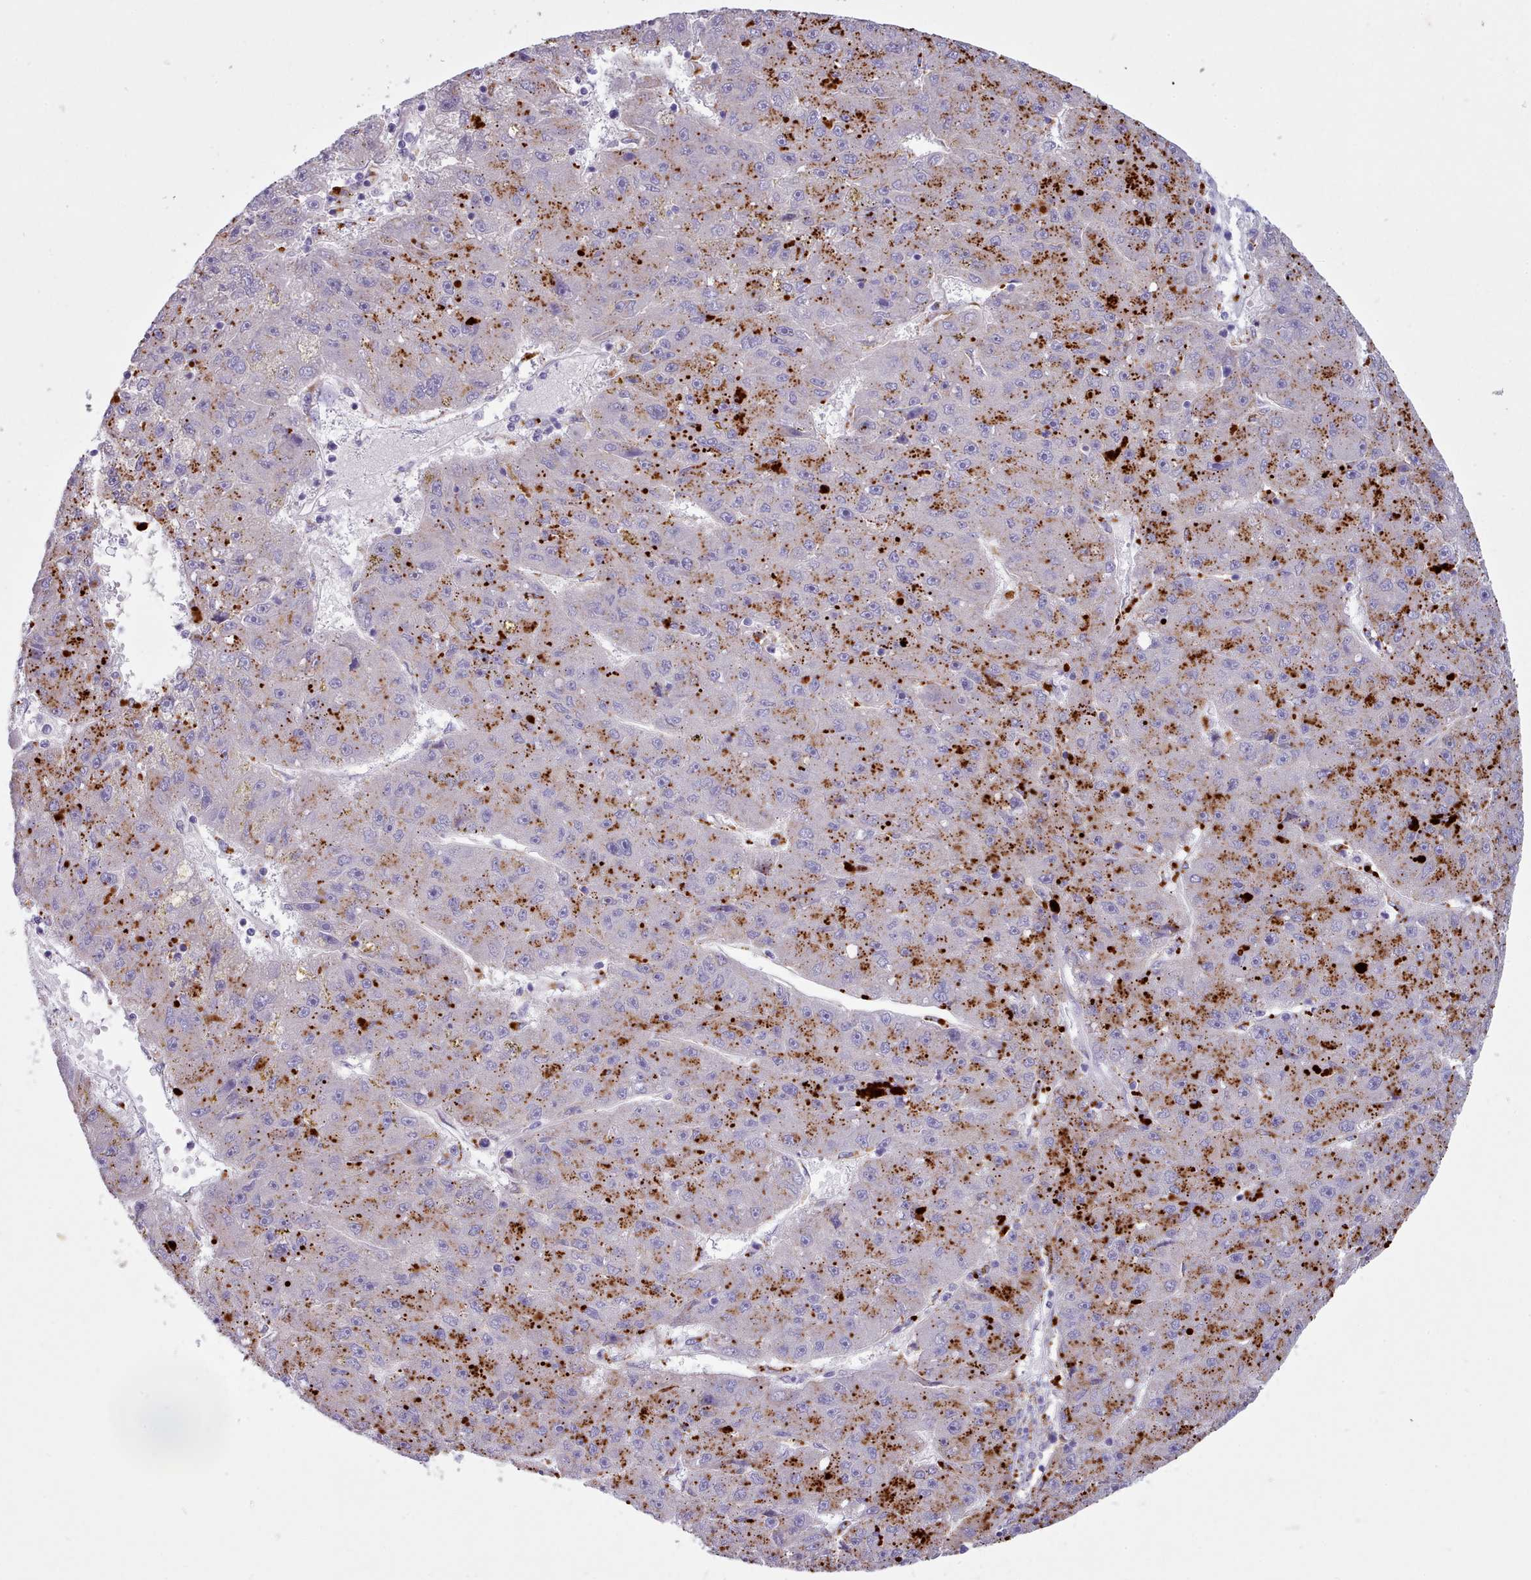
{"staining": {"intensity": "strong", "quantity": "25%-75%", "location": "nuclear"}, "tissue": "liver cancer", "cell_type": "Tumor cells", "image_type": "cancer", "snomed": [{"axis": "morphology", "description": "Carcinoma, Hepatocellular, NOS"}, {"axis": "topography", "description": "Liver"}], "caption": "About 25%-75% of tumor cells in human liver cancer (hepatocellular carcinoma) show strong nuclear protein staining as visualized by brown immunohistochemical staining.", "gene": "GAA", "patient": {"sex": "male", "age": 67}}